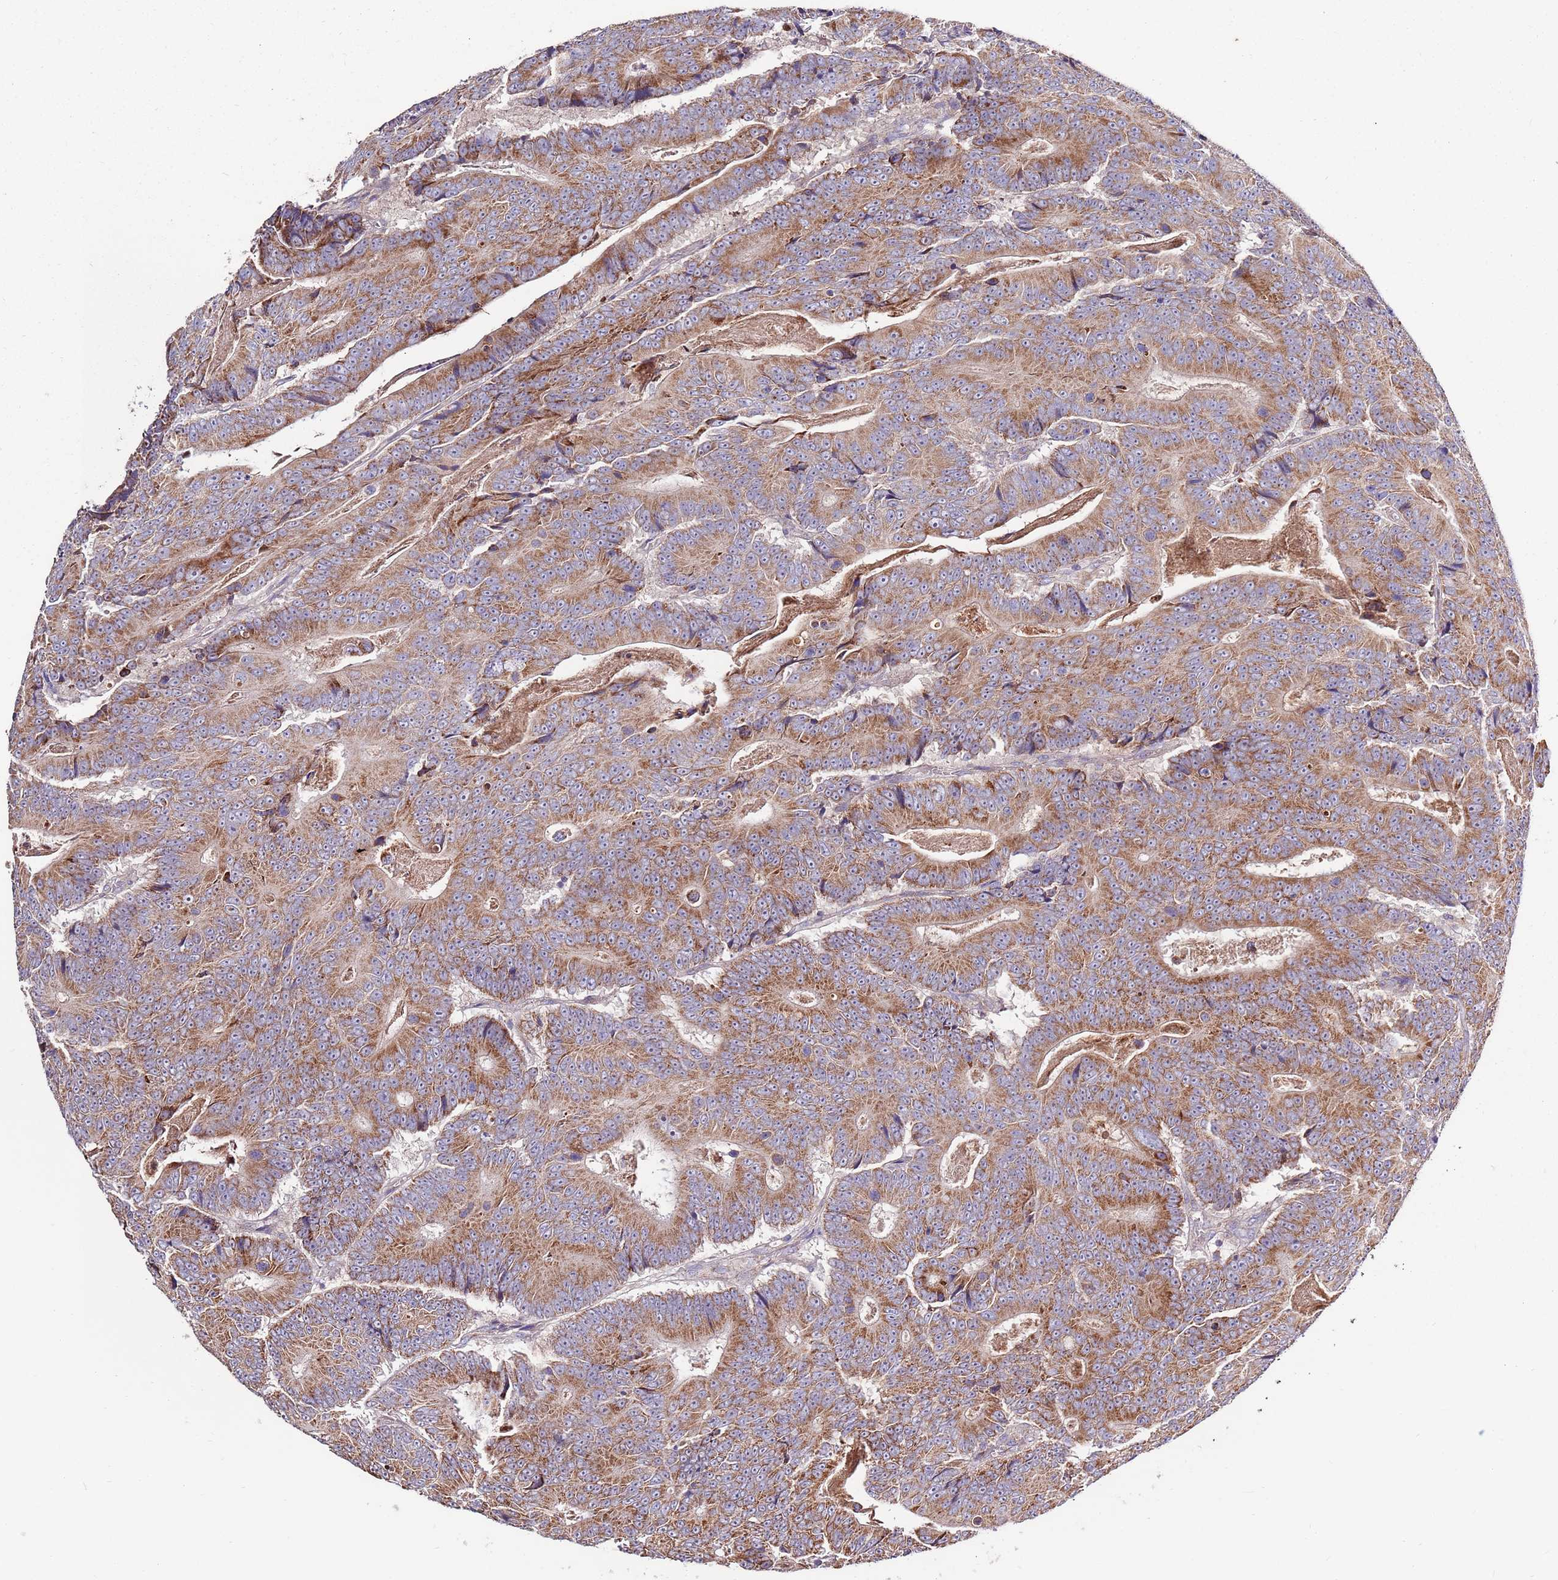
{"staining": {"intensity": "moderate", "quantity": ">75%", "location": "cytoplasmic/membranous"}, "tissue": "colorectal cancer", "cell_type": "Tumor cells", "image_type": "cancer", "snomed": [{"axis": "morphology", "description": "Adenocarcinoma, NOS"}, {"axis": "topography", "description": "Colon"}], "caption": "Immunohistochemical staining of human colorectal cancer (adenocarcinoma) reveals moderate cytoplasmic/membranous protein positivity in approximately >75% of tumor cells. (brown staining indicates protein expression, while blue staining denotes nuclei).", "gene": "SMG1", "patient": {"sex": "male", "age": 83}}